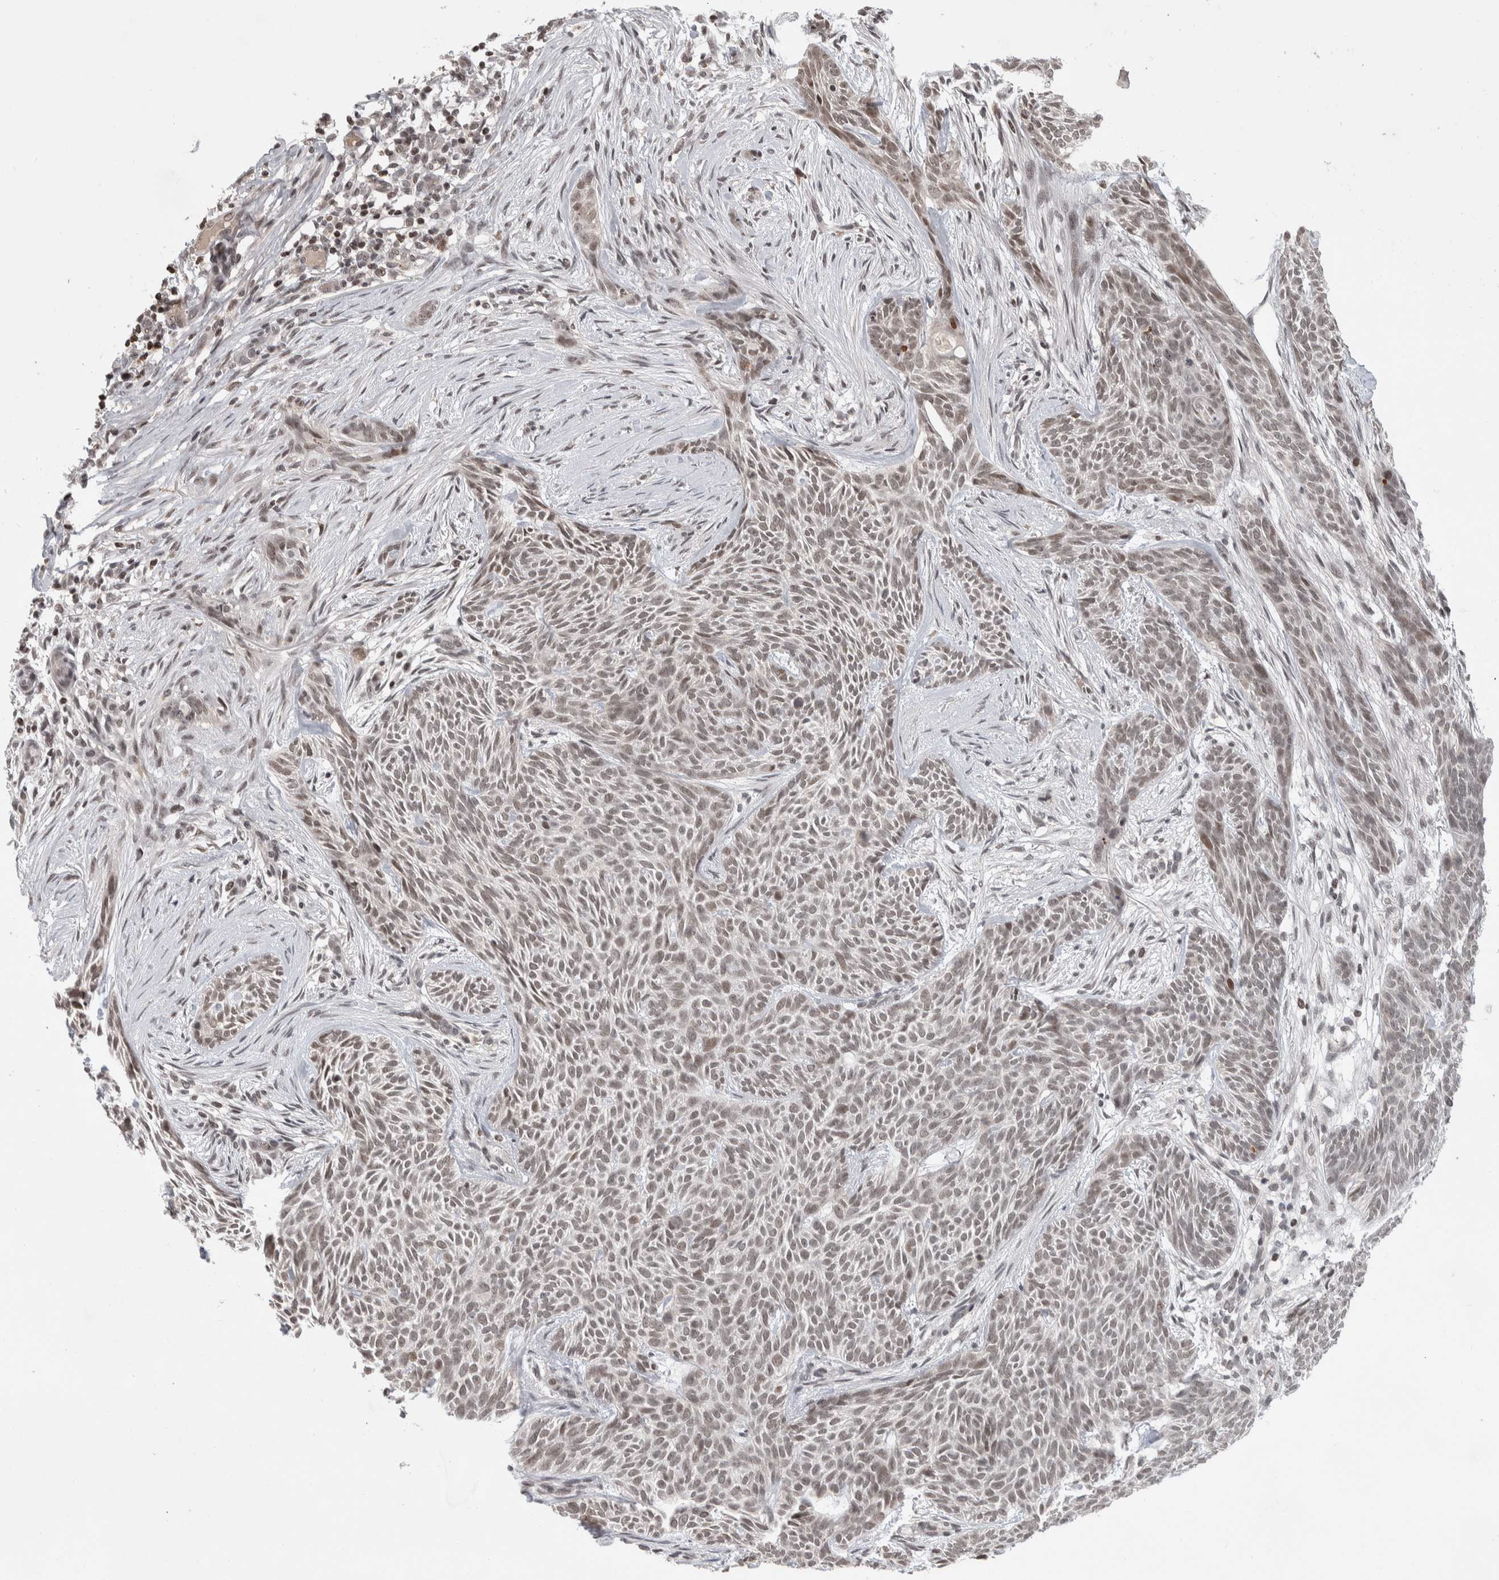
{"staining": {"intensity": "weak", "quantity": ">75%", "location": "nuclear"}, "tissue": "skin cancer", "cell_type": "Tumor cells", "image_type": "cancer", "snomed": [{"axis": "morphology", "description": "Basal cell carcinoma"}, {"axis": "topography", "description": "Skin"}], "caption": "The photomicrograph reveals immunohistochemical staining of skin basal cell carcinoma. There is weak nuclear staining is identified in about >75% of tumor cells.", "gene": "ZSCAN21", "patient": {"sex": "female", "age": 59}}